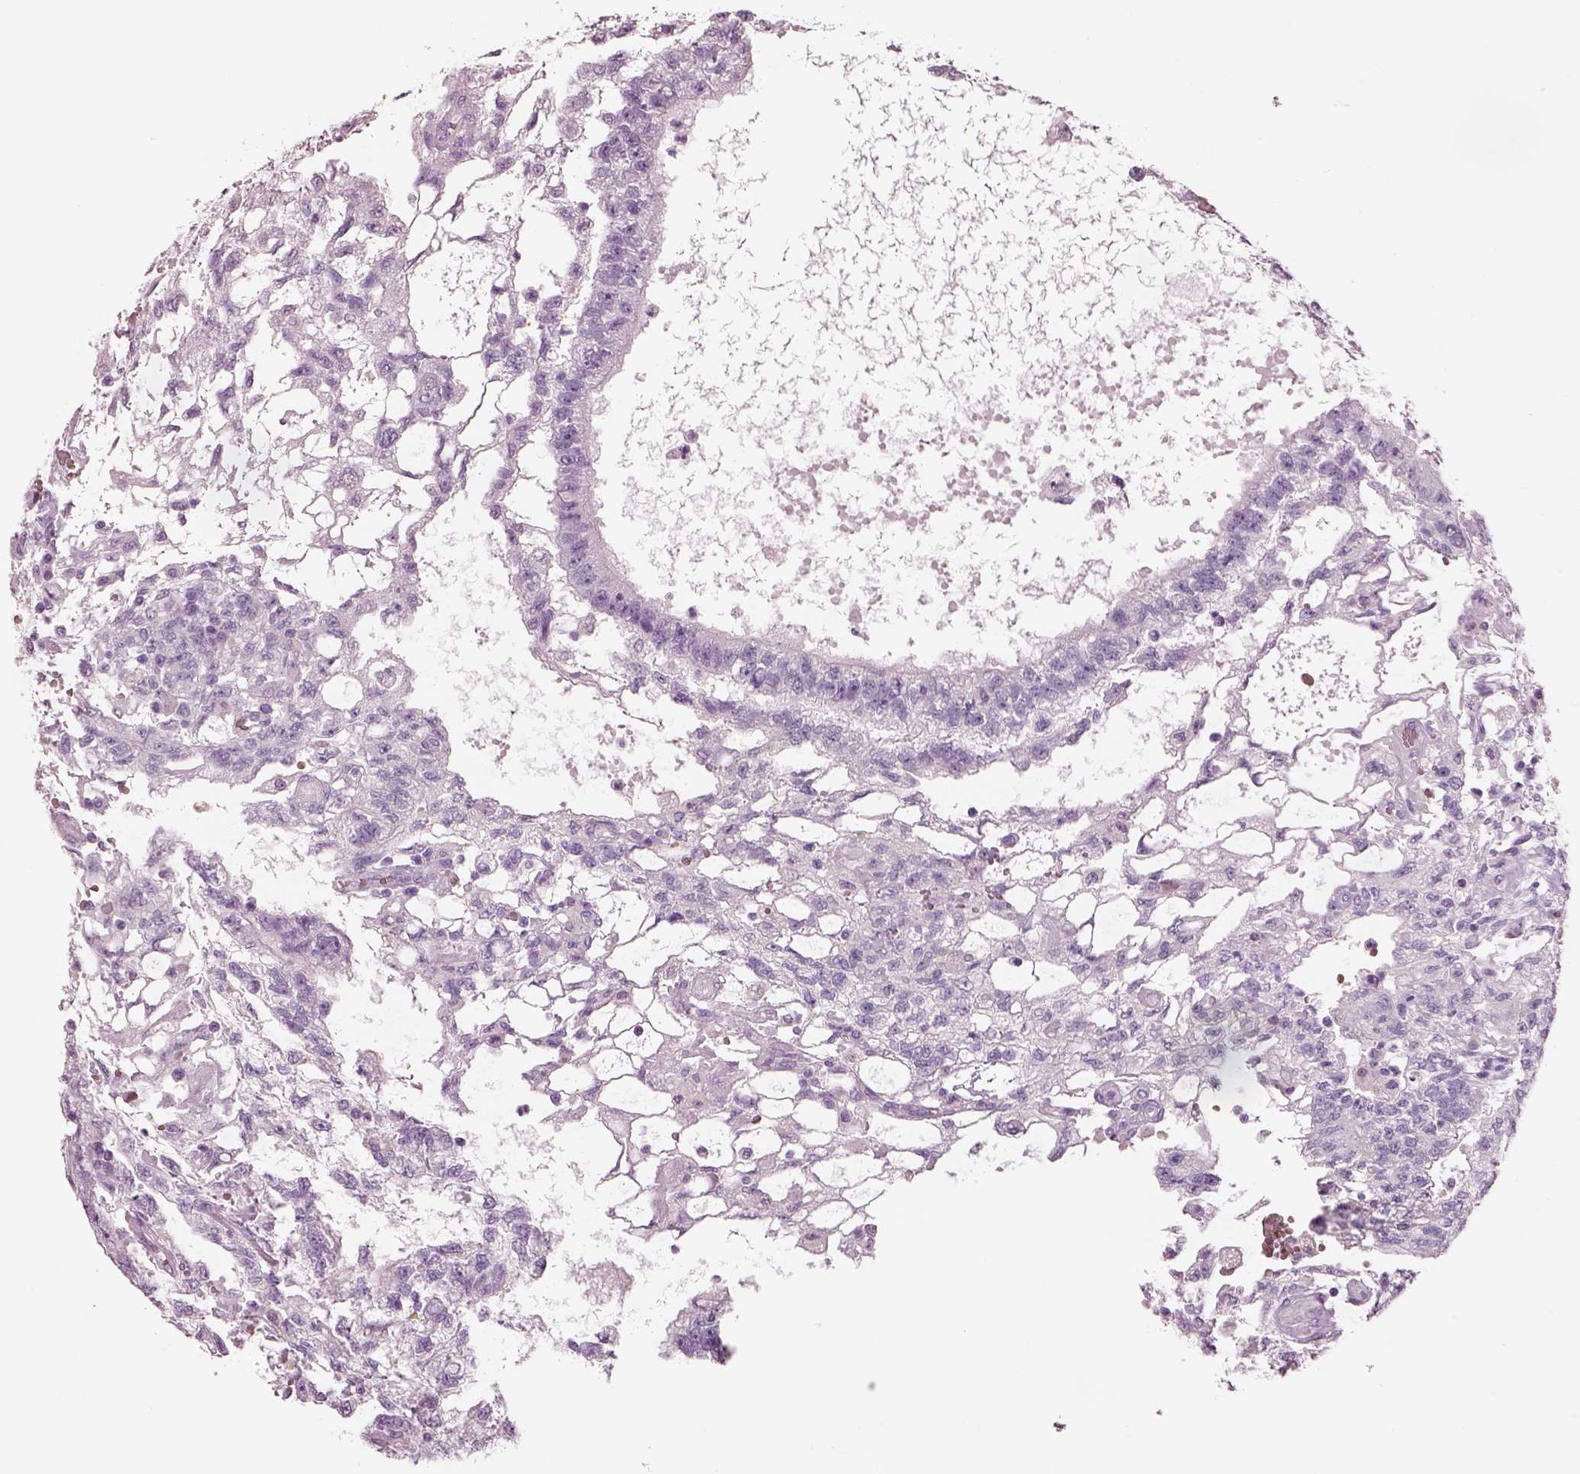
{"staining": {"intensity": "negative", "quantity": "none", "location": "none"}, "tissue": "testis cancer", "cell_type": "Tumor cells", "image_type": "cancer", "snomed": [{"axis": "morphology", "description": "Carcinoma, Embryonal, NOS"}, {"axis": "topography", "description": "Testis"}], "caption": "High power microscopy image of an IHC photomicrograph of testis cancer (embryonal carcinoma), revealing no significant positivity in tumor cells.", "gene": "ELSPBP1", "patient": {"sex": "male", "age": 32}}